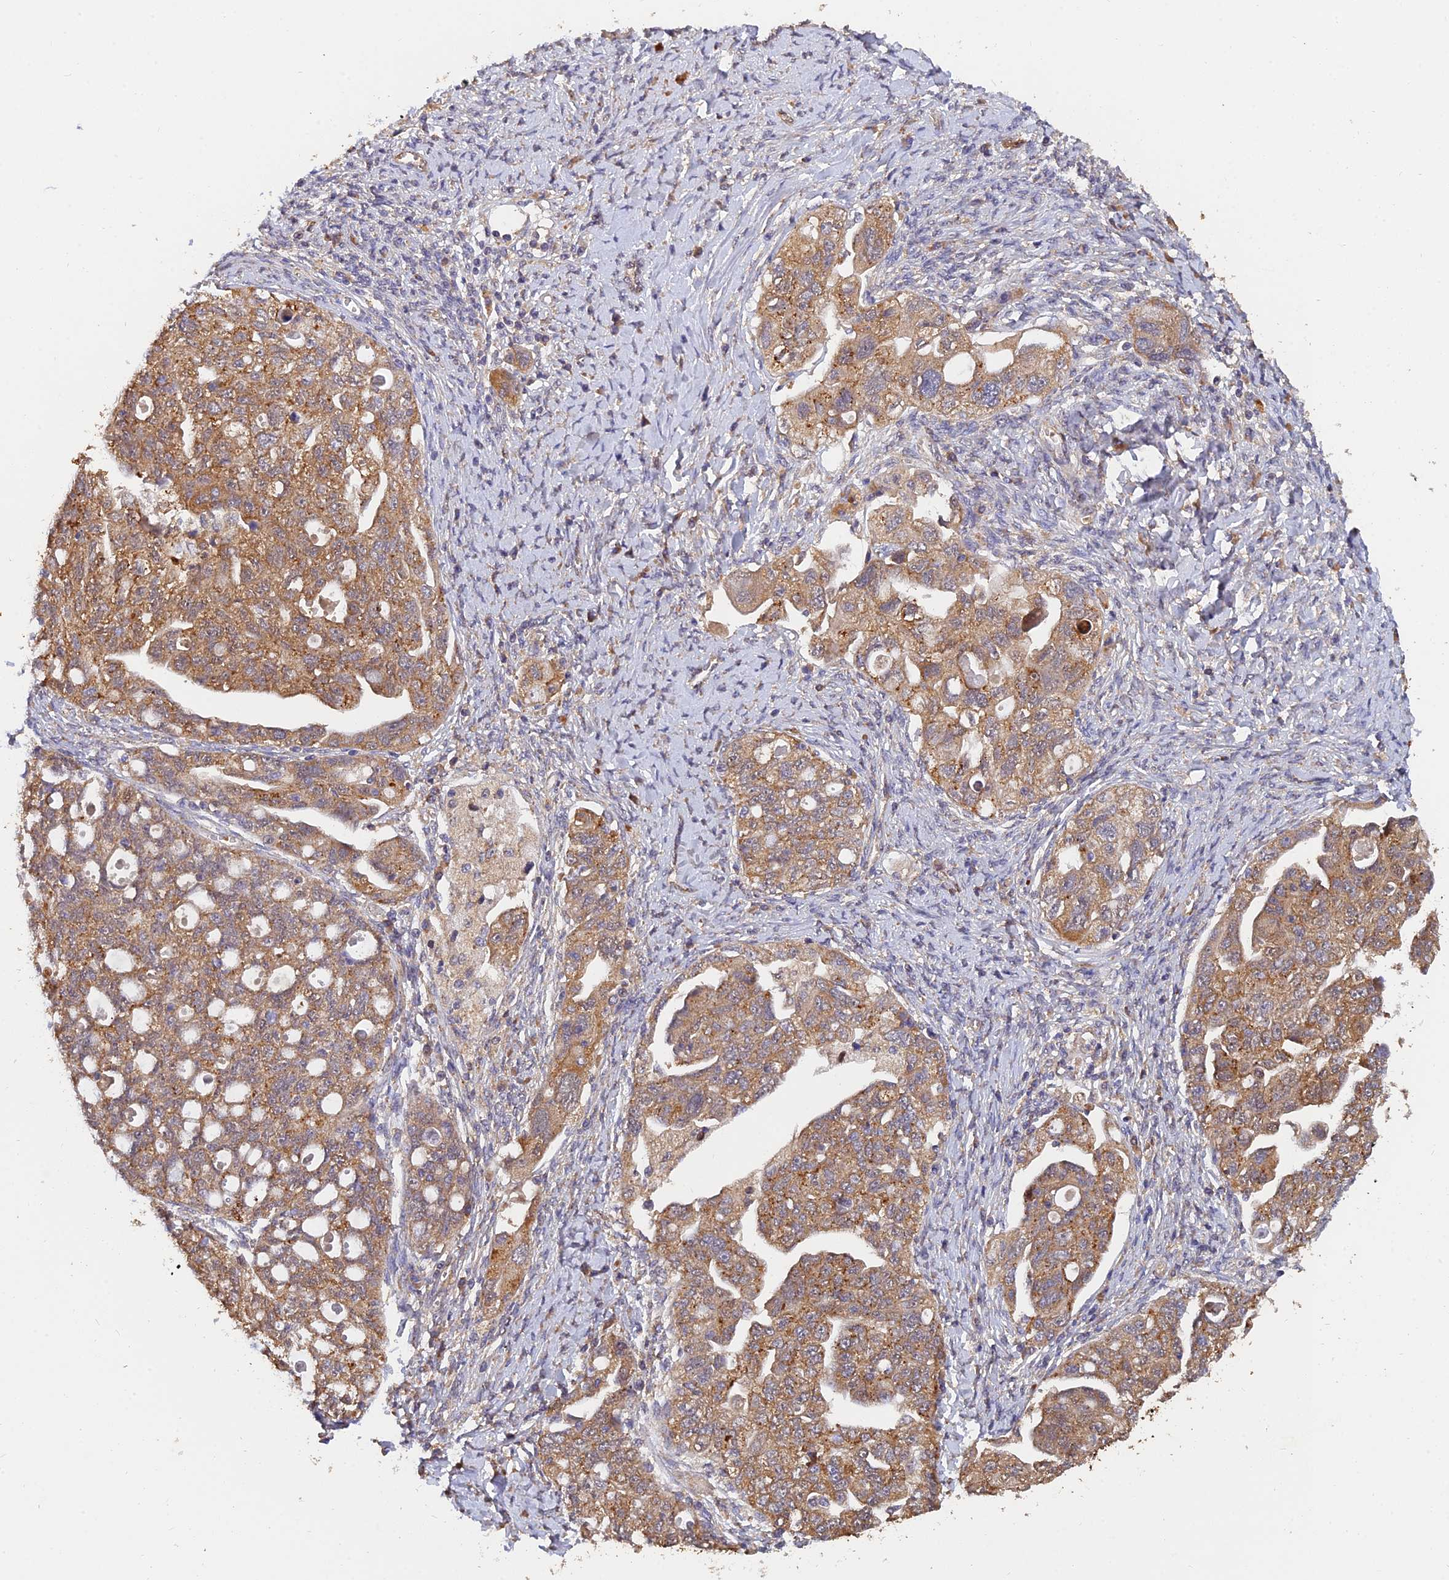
{"staining": {"intensity": "moderate", "quantity": ">75%", "location": "cytoplasmic/membranous"}, "tissue": "ovarian cancer", "cell_type": "Tumor cells", "image_type": "cancer", "snomed": [{"axis": "morphology", "description": "Carcinoma, NOS"}, {"axis": "morphology", "description": "Cystadenocarcinoma, serous, NOS"}, {"axis": "topography", "description": "Ovary"}], "caption": "About >75% of tumor cells in human ovarian cancer (serous cystadenocarcinoma) exhibit moderate cytoplasmic/membranous protein positivity as visualized by brown immunohistochemical staining.", "gene": "SLC38A11", "patient": {"sex": "female", "age": 69}}